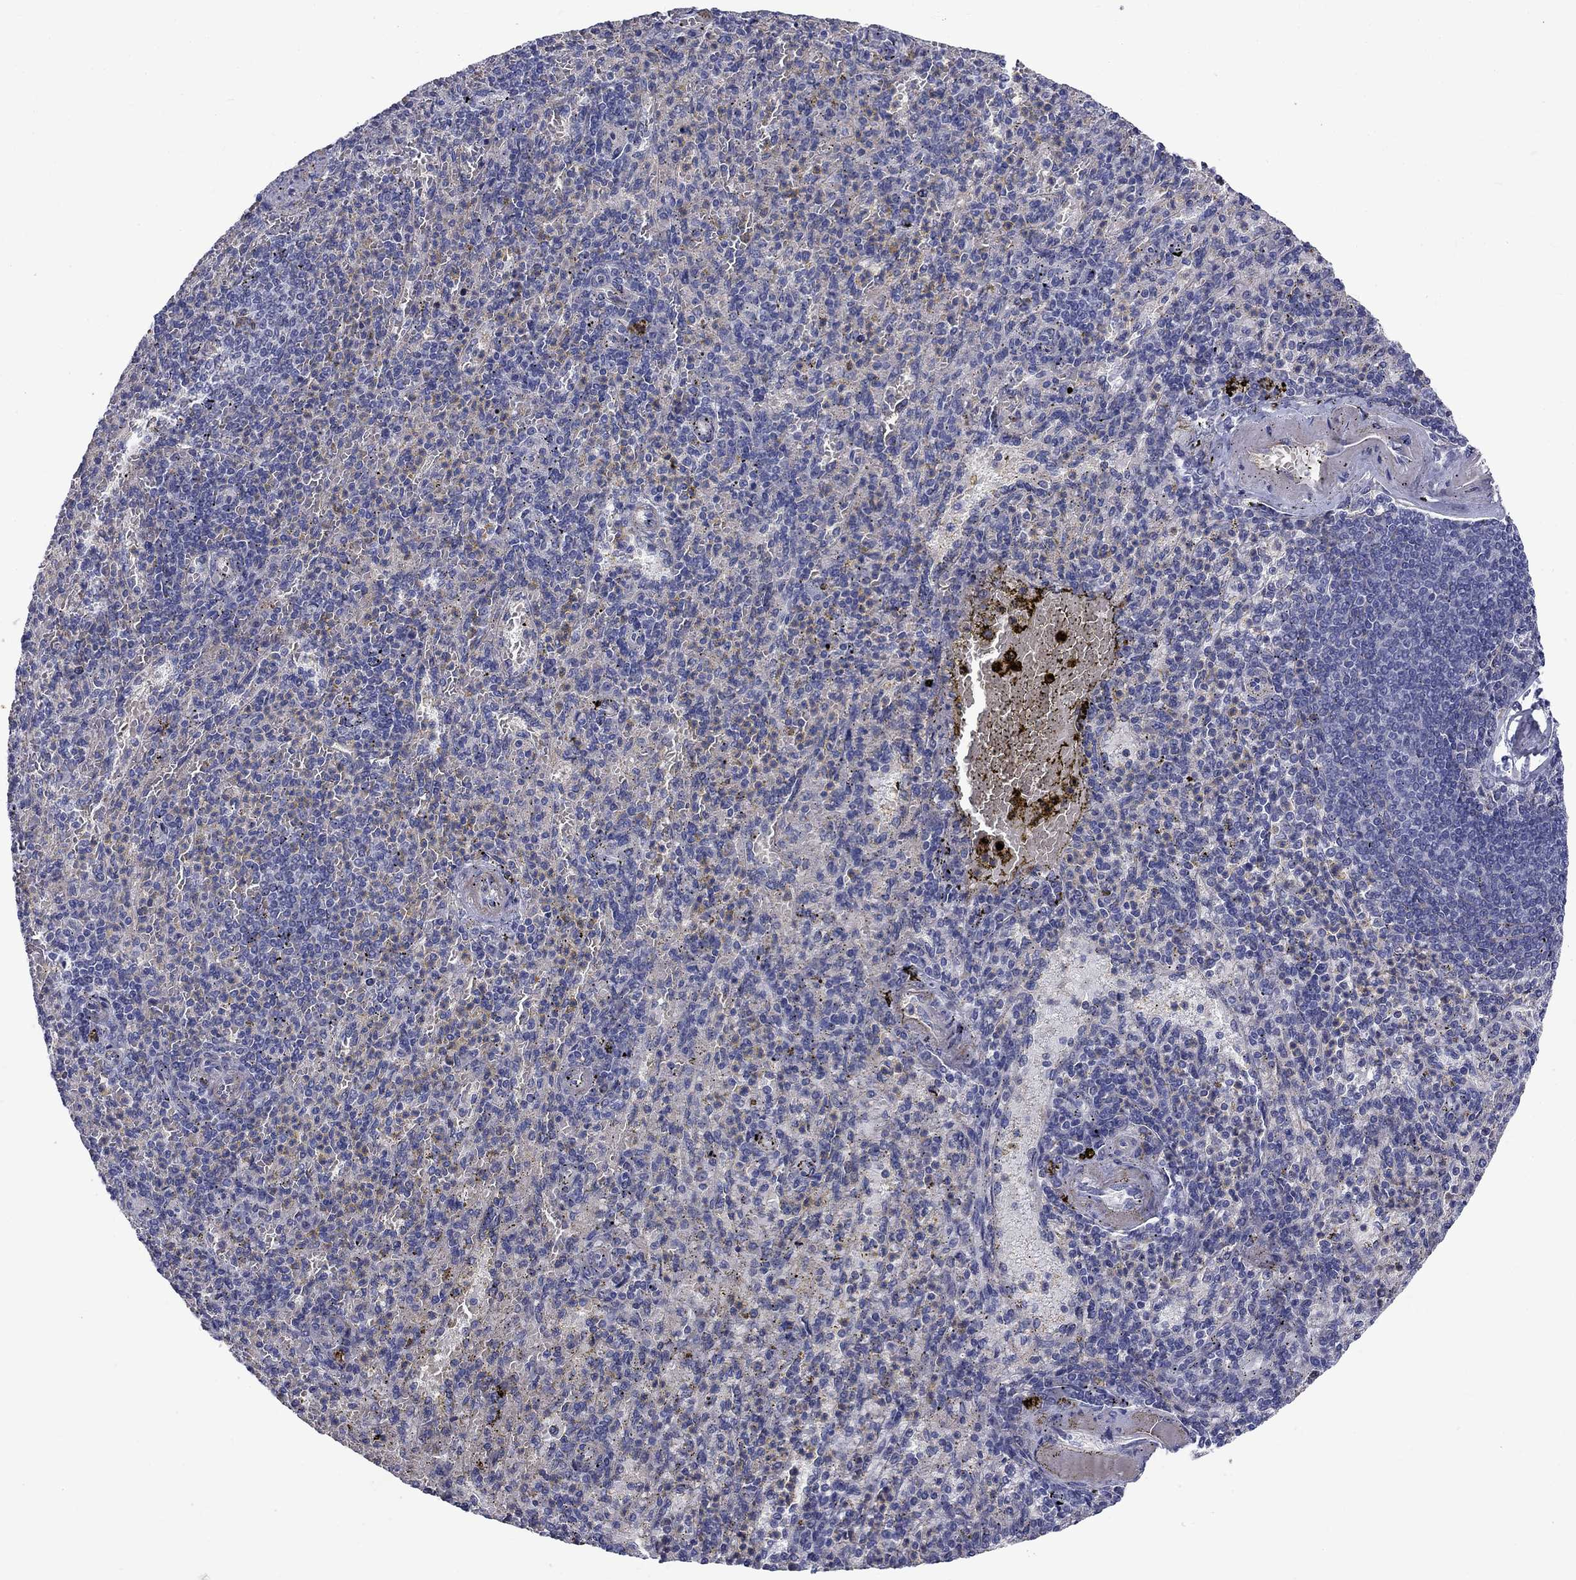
{"staining": {"intensity": "negative", "quantity": "none", "location": "none"}, "tissue": "spleen", "cell_type": "Cells in red pulp", "image_type": "normal", "snomed": [{"axis": "morphology", "description": "Normal tissue, NOS"}, {"axis": "topography", "description": "Spleen"}], "caption": "Immunohistochemical staining of normal human spleen demonstrates no significant staining in cells in red pulp. (DAB (3,3'-diaminobenzidine) immunohistochemistry (IHC) with hematoxylin counter stain).", "gene": "SLC1A1", "patient": {"sex": "female", "age": 74}}